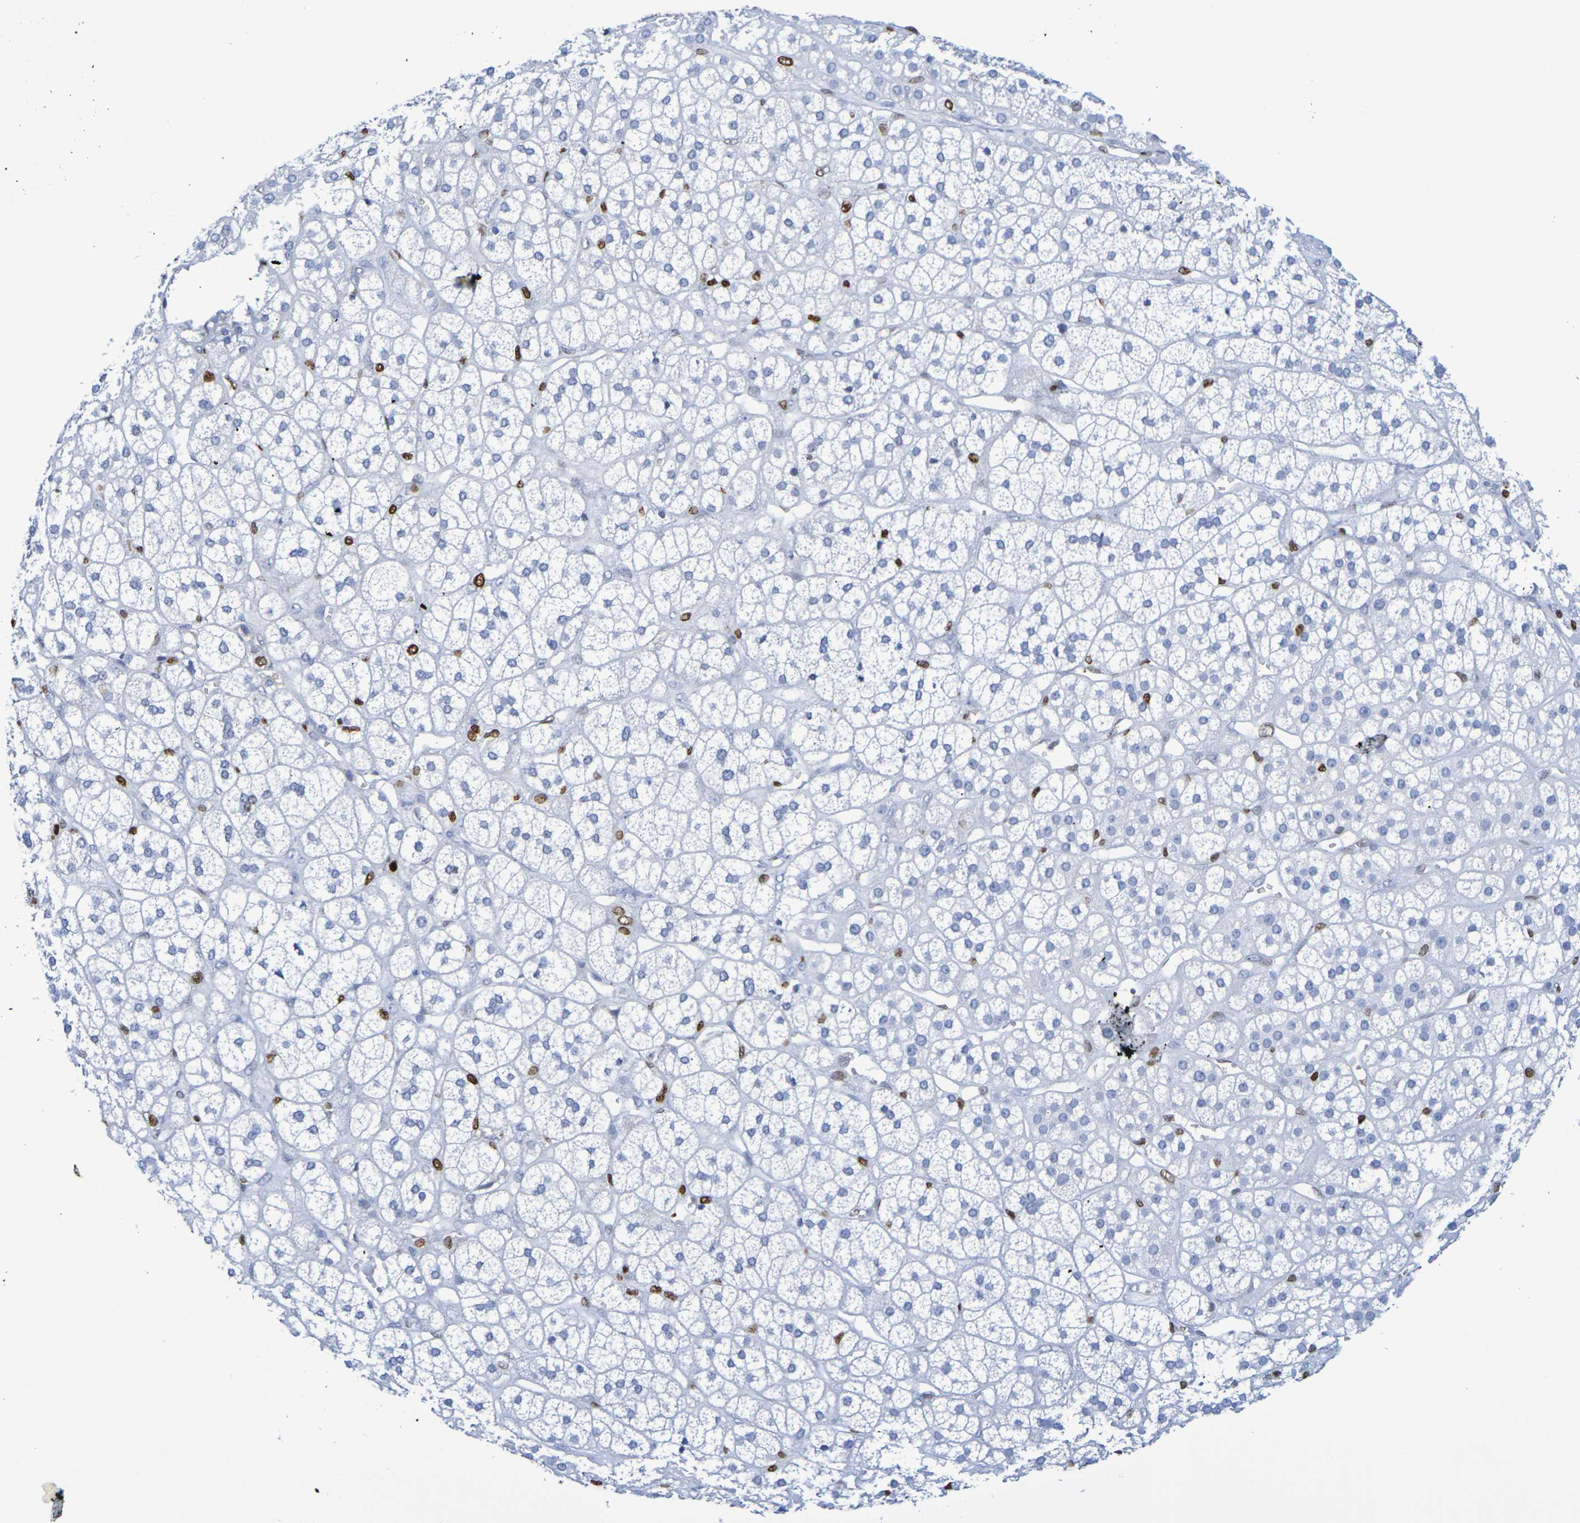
{"staining": {"intensity": "negative", "quantity": "none", "location": "none"}, "tissue": "adrenal gland", "cell_type": "Glandular cells", "image_type": "normal", "snomed": [{"axis": "morphology", "description": "Normal tissue, NOS"}, {"axis": "topography", "description": "Adrenal gland"}], "caption": "High power microscopy micrograph of an immunohistochemistry (IHC) photomicrograph of normal adrenal gland, revealing no significant positivity in glandular cells.", "gene": "H1", "patient": {"sex": "male", "age": 56}}